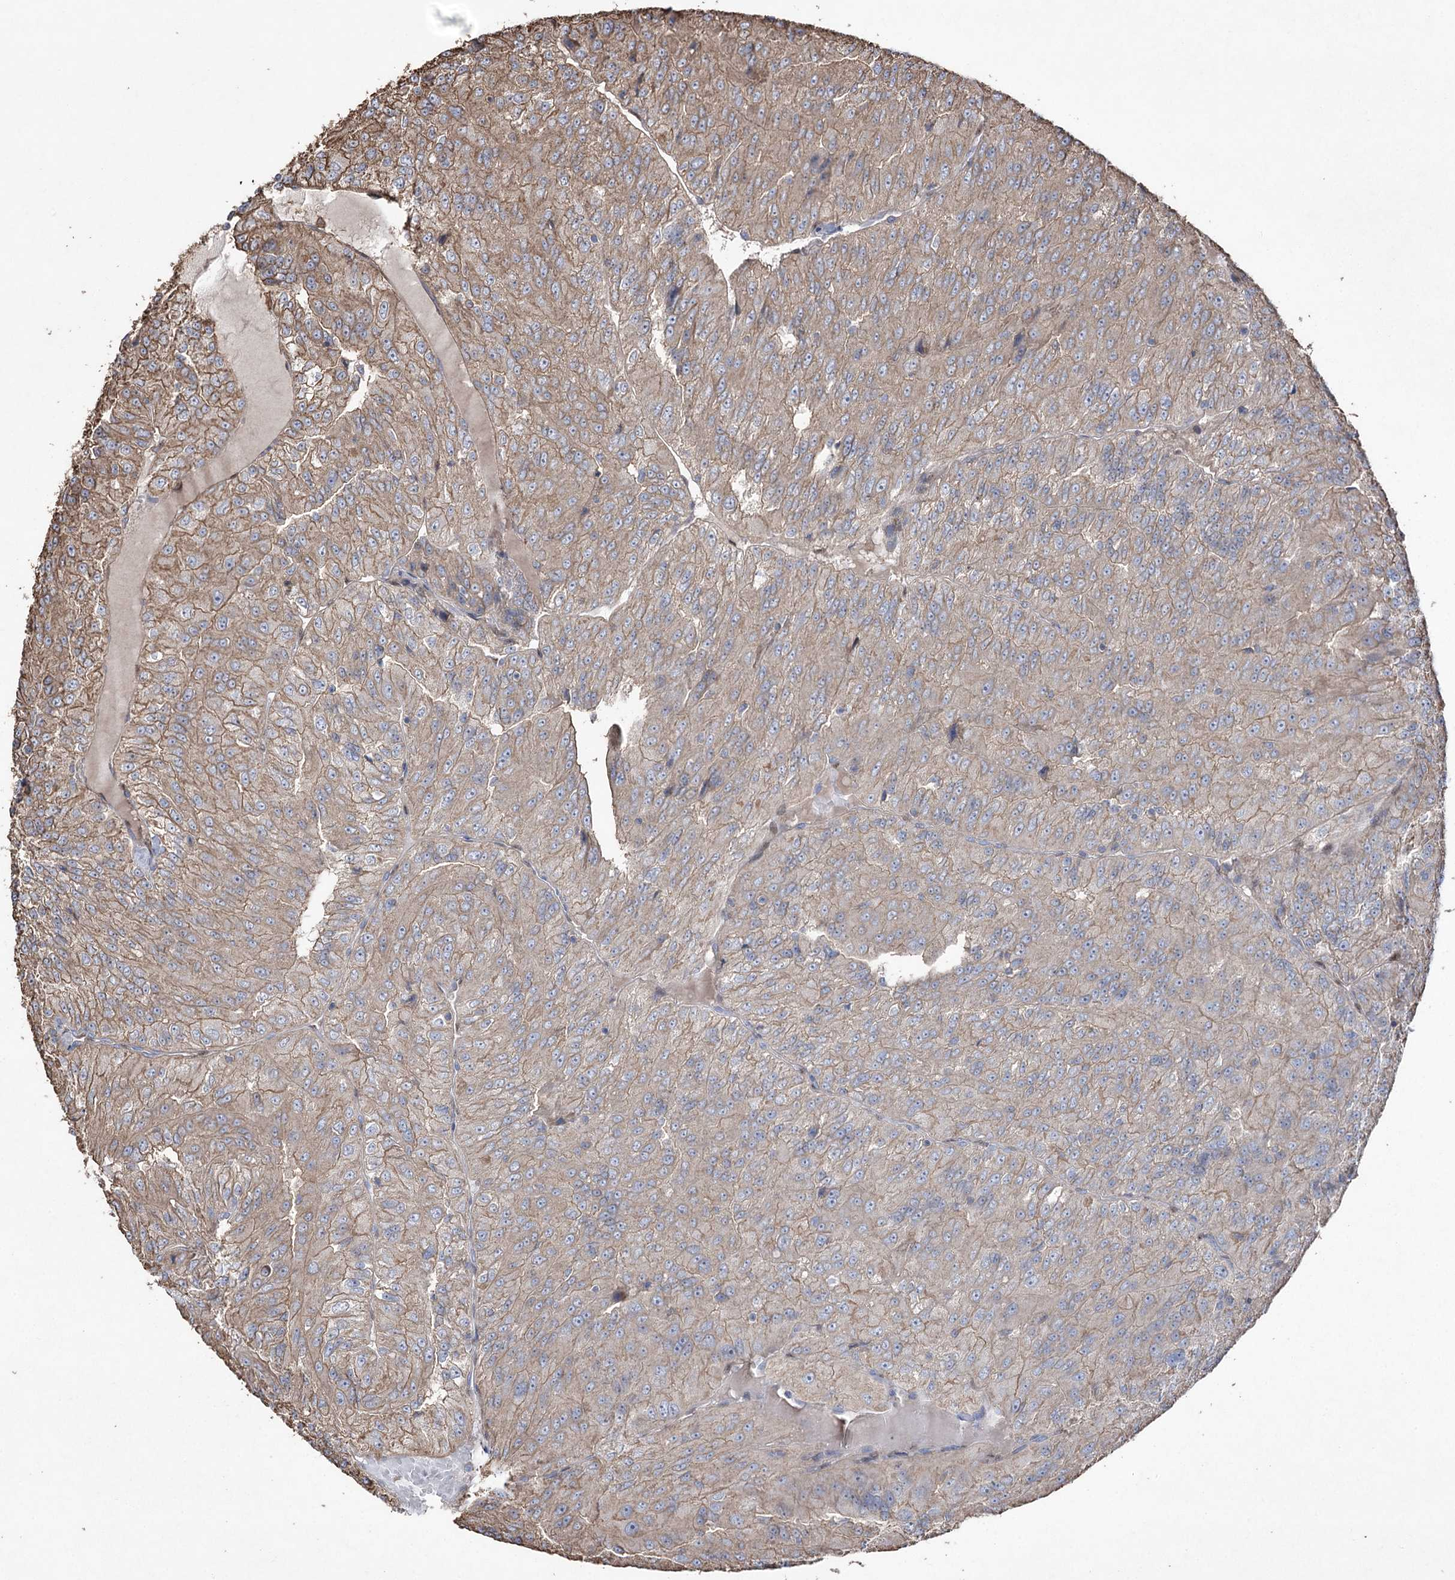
{"staining": {"intensity": "moderate", "quantity": ">75%", "location": "cytoplasmic/membranous"}, "tissue": "renal cancer", "cell_type": "Tumor cells", "image_type": "cancer", "snomed": [{"axis": "morphology", "description": "Adenocarcinoma, NOS"}, {"axis": "topography", "description": "Kidney"}], "caption": "Immunohistochemical staining of human renal adenocarcinoma shows medium levels of moderate cytoplasmic/membranous expression in approximately >75% of tumor cells.", "gene": "FAM13B", "patient": {"sex": "female", "age": 63}}